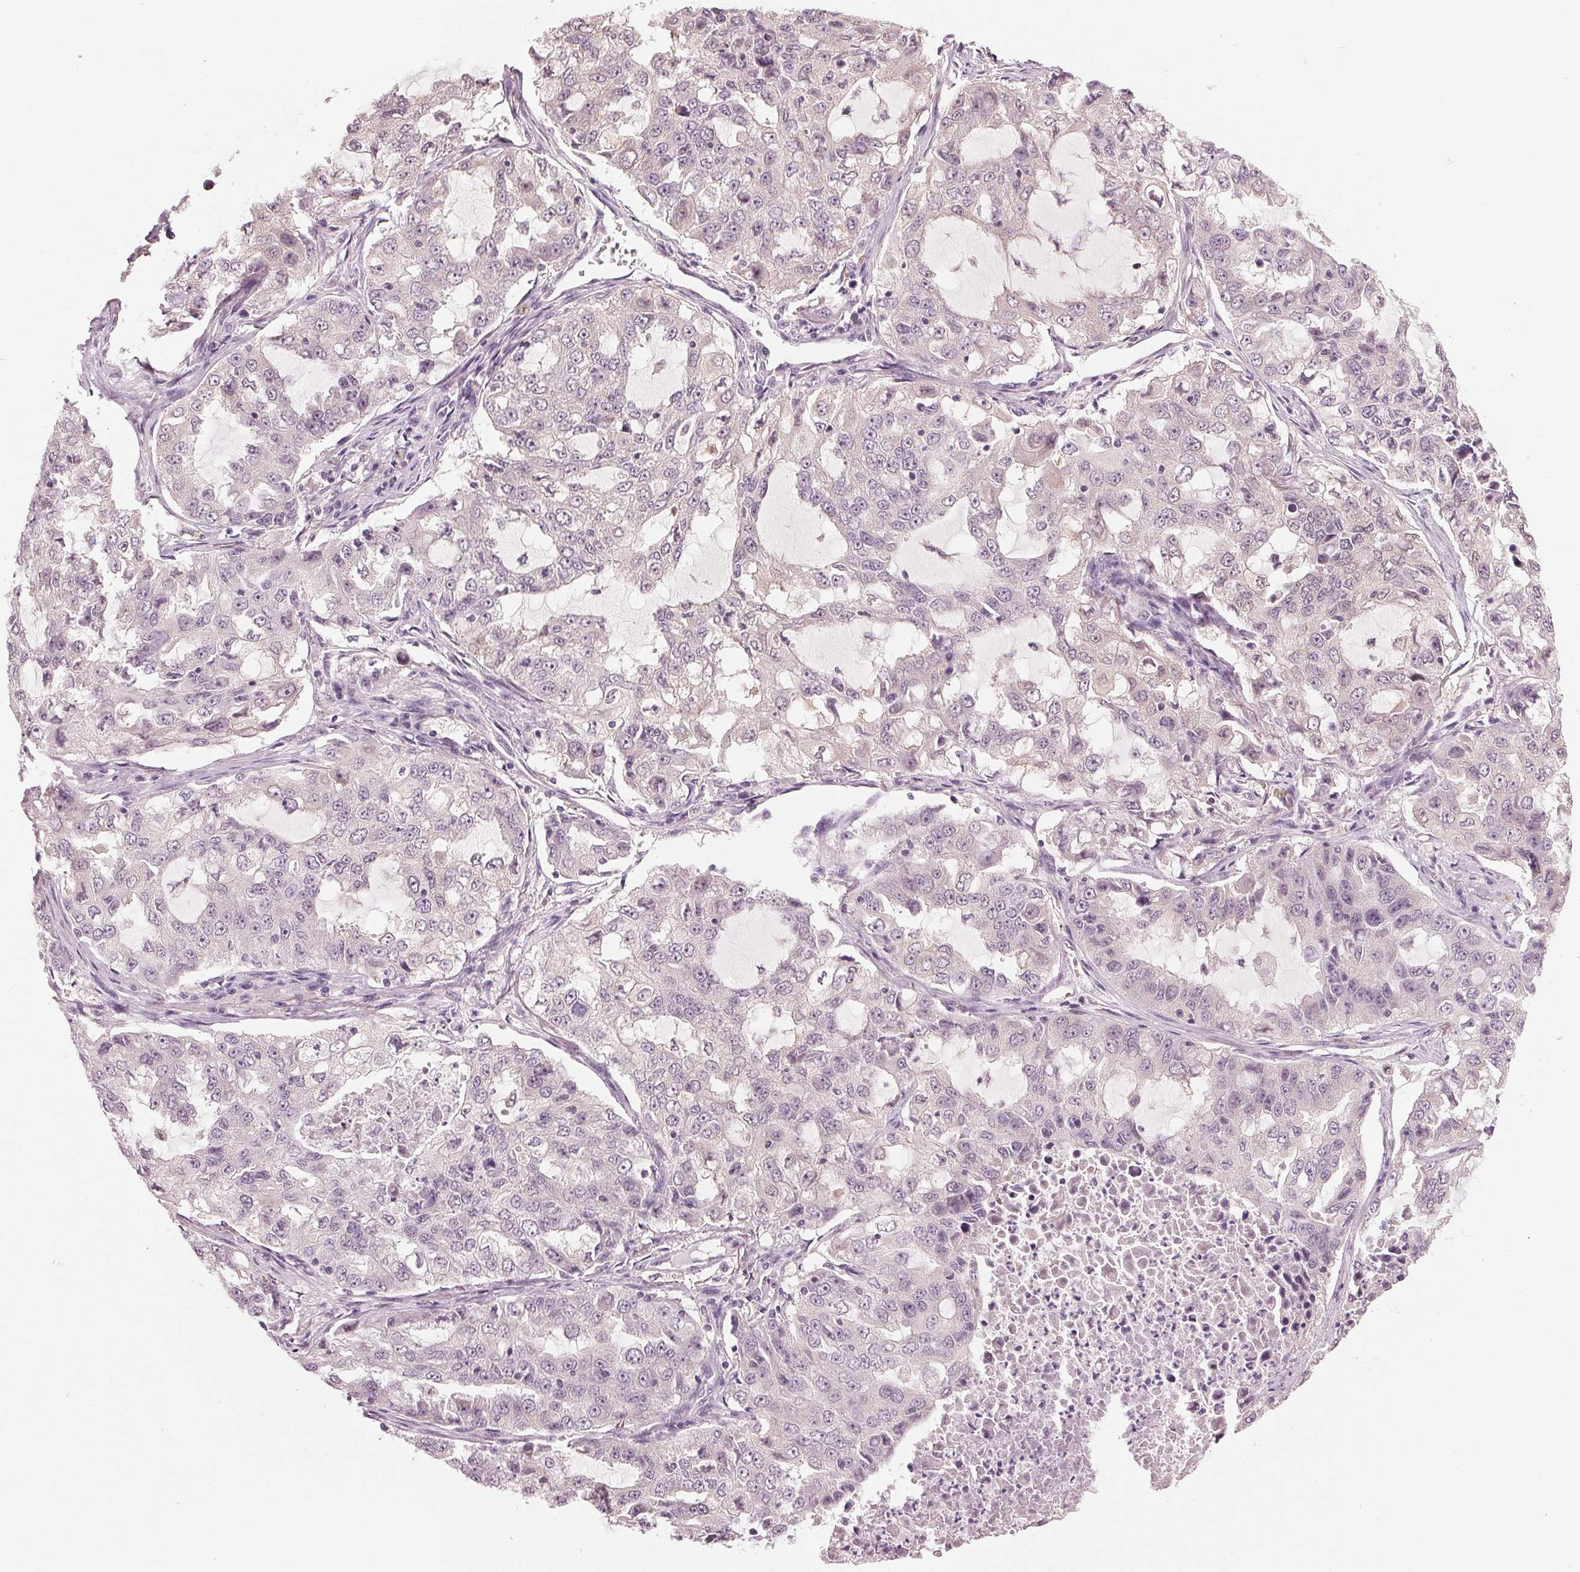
{"staining": {"intensity": "negative", "quantity": "none", "location": "none"}, "tissue": "lung cancer", "cell_type": "Tumor cells", "image_type": "cancer", "snomed": [{"axis": "morphology", "description": "Adenocarcinoma, NOS"}, {"axis": "topography", "description": "Lung"}], "caption": "IHC of adenocarcinoma (lung) displays no positivity in tumor cells.", "gene": "ZNF605", "patient": {"sex": "female", "age": 61}}